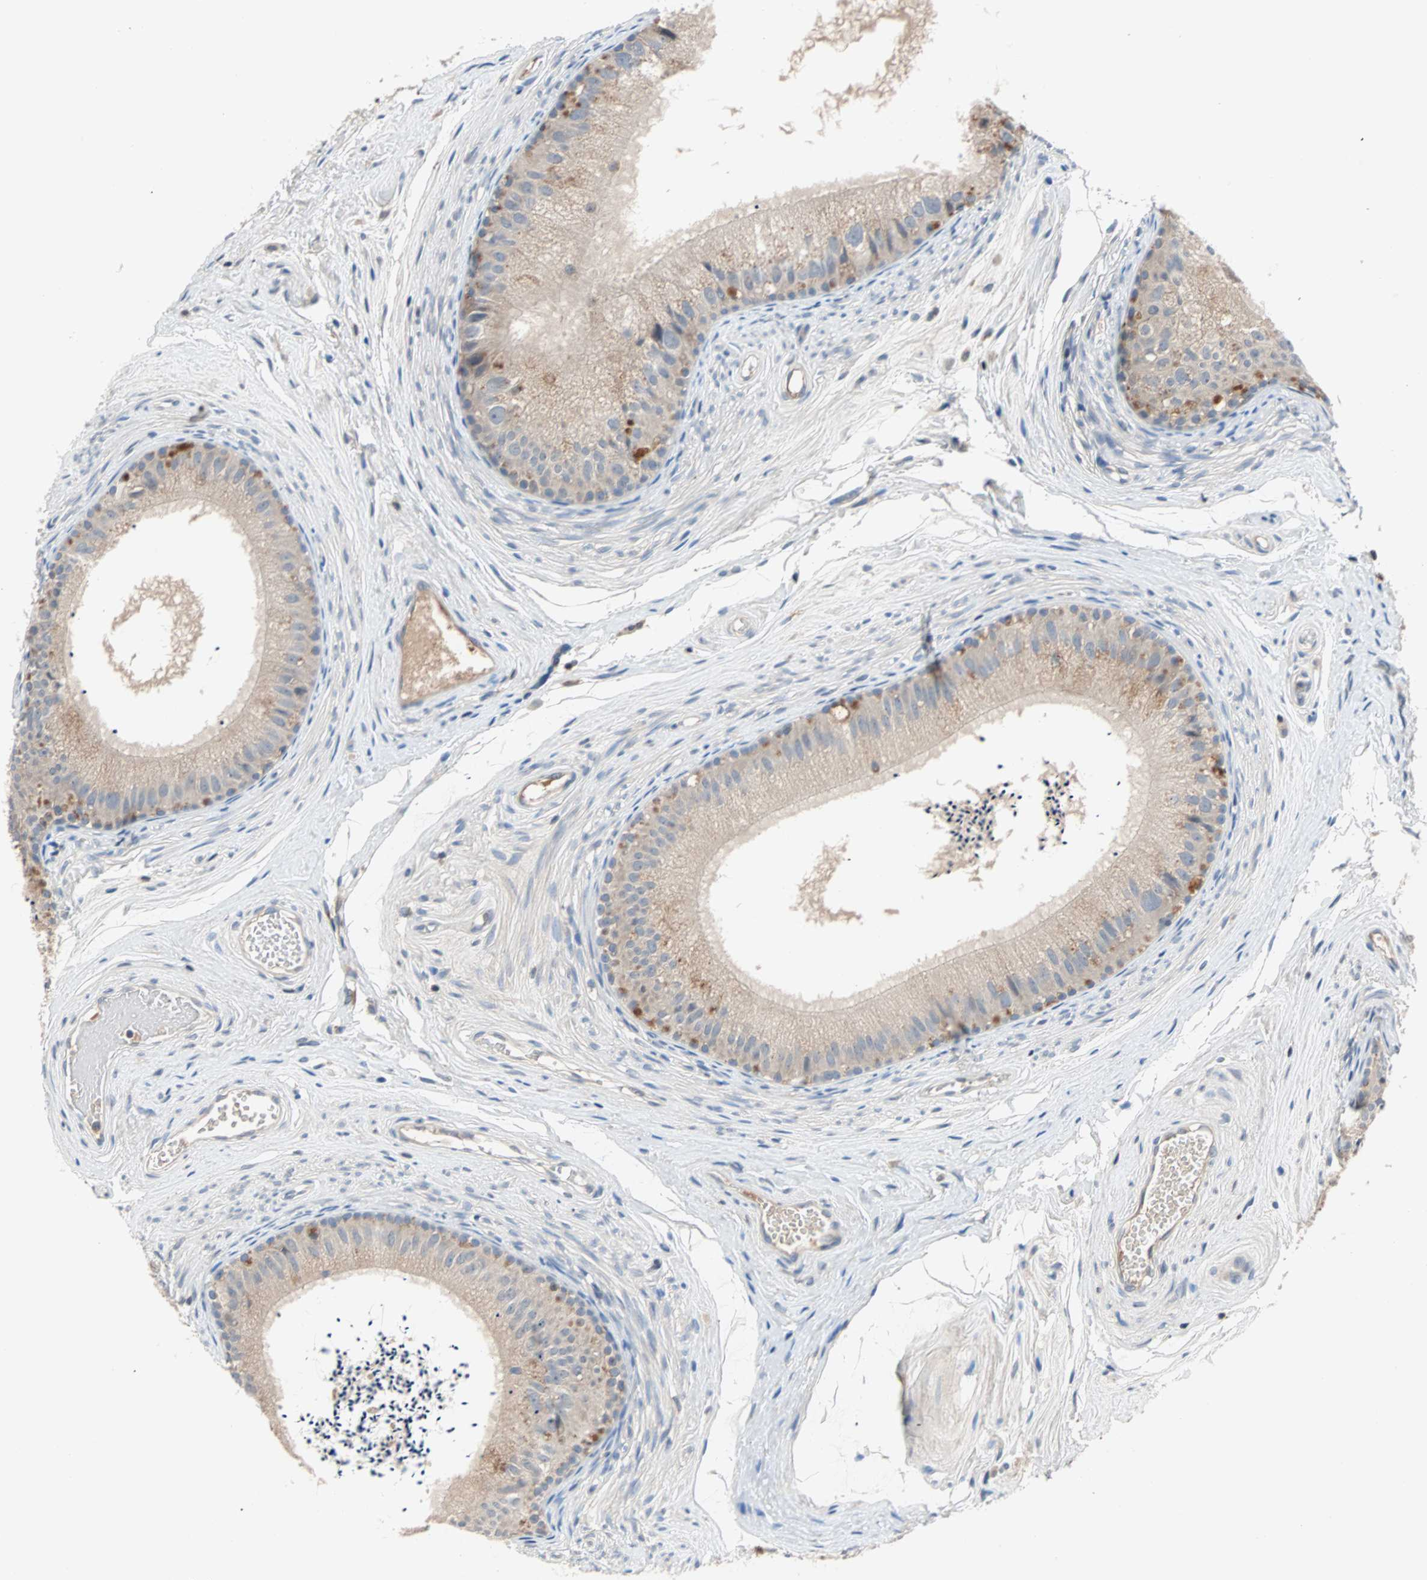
{"staining": {"intensity": "moderate", "quantity": "<25%", "location": "cytoplasmic/membranous"}, "tissue": "epididymis", "cell_type": "Glandular cells", "image_type": "normal", "snomed": [{"axis": "morphology", "description": "Normal tissue, NOS"}, {"axis": "topography", "description": "Epididymis"}], "caption": "Immunohistochemical staining of unremarkable human epididymis exhibits low levels of moderate cytoplasmic/membranous positivity in about <25% of glandular cells.", "gene": "MAP4K1", "patient": {"sex": "male", "age": 56}}